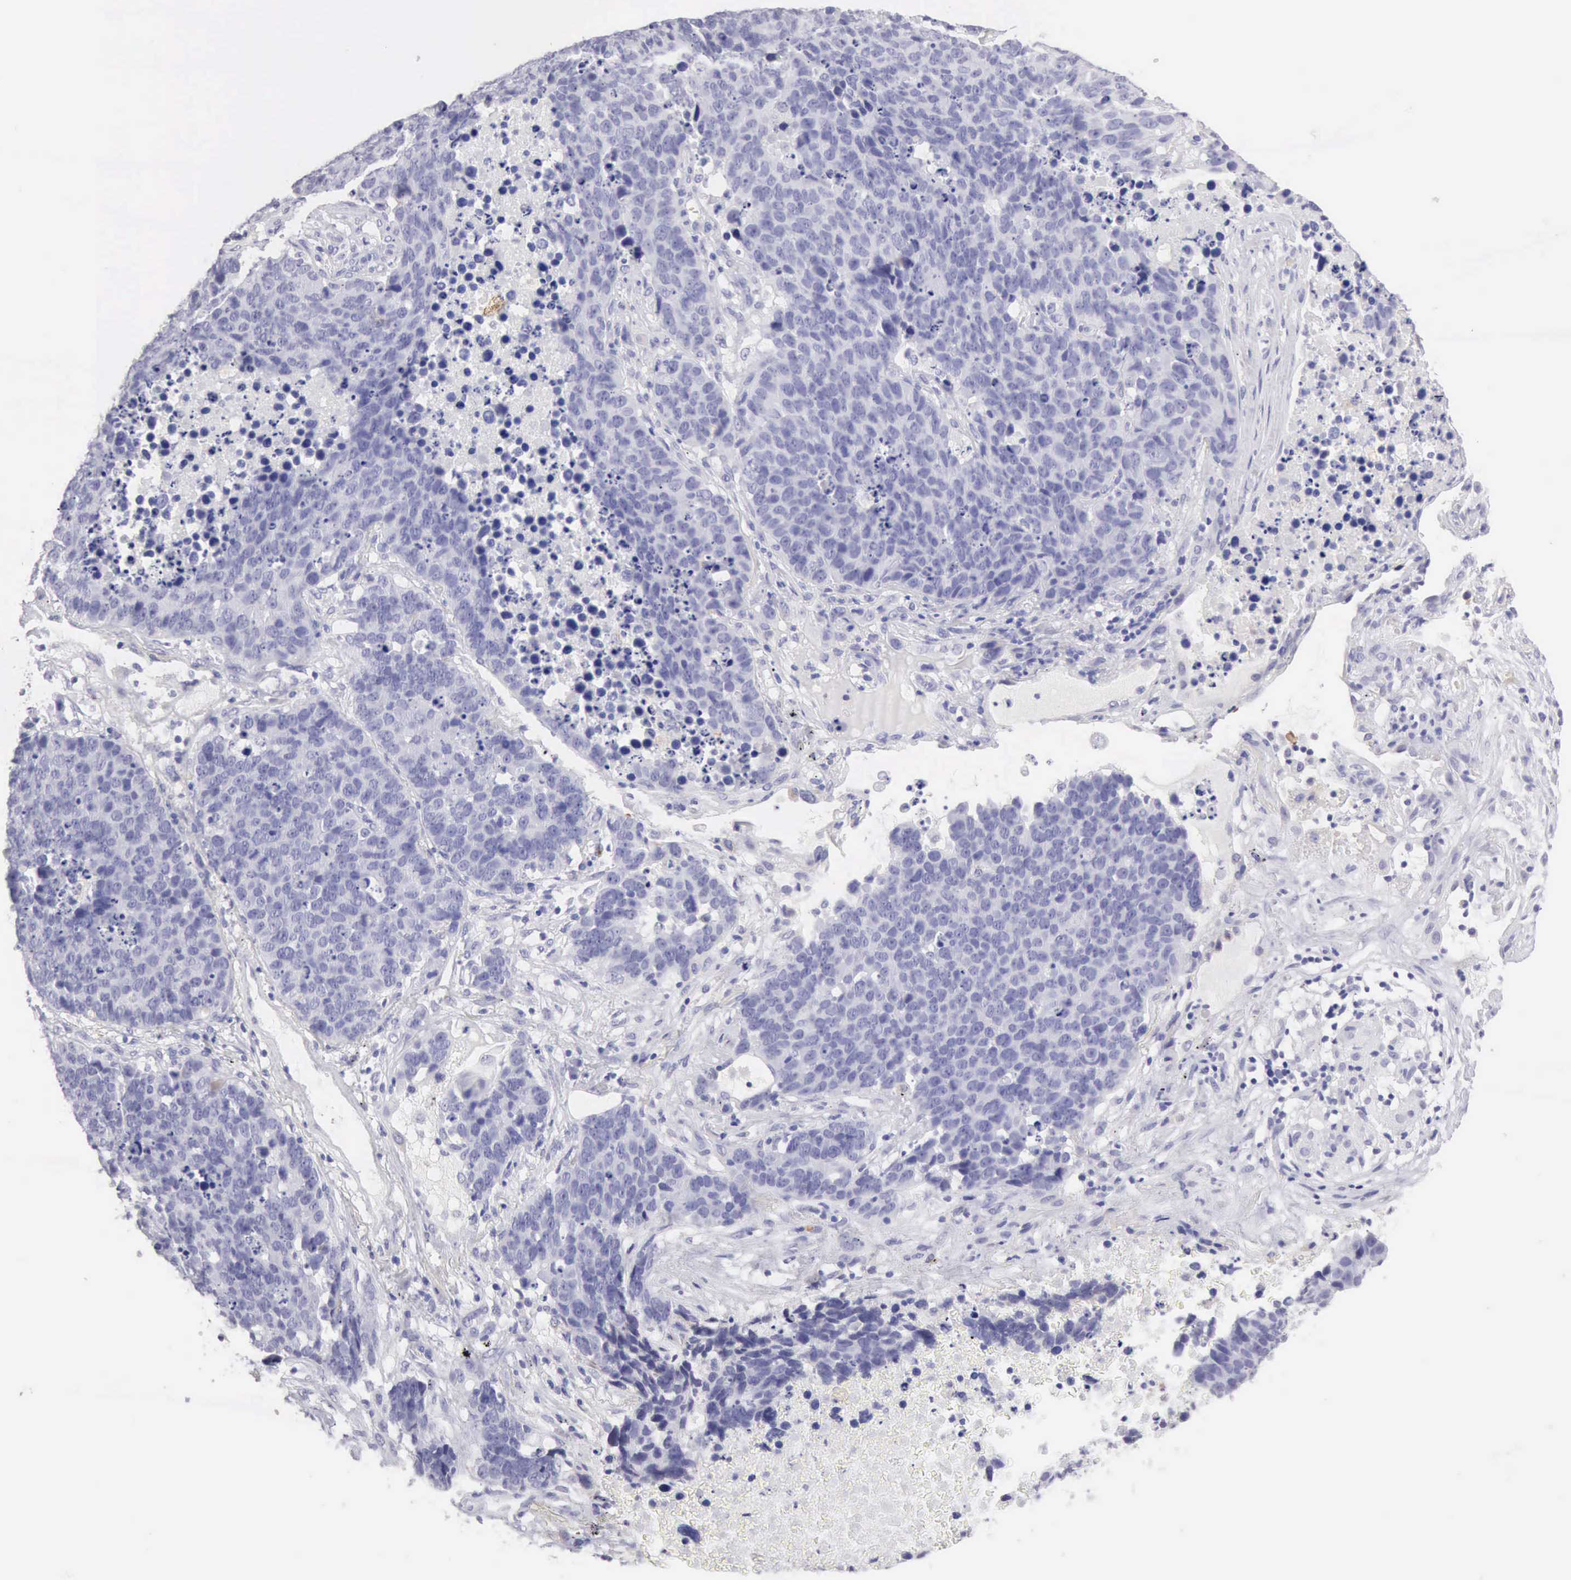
{"staining": {"intensity": "negative", "quantity": "none", "location": "none"}, "tissue": "lung cancer", "cell_type": "Tumor cells", "image_type": "cancer", "snomed": [{"axis": "morphology", "description": "Carcinoid, malignant, NOS"}, {"axis": "topography", "description": "Lung"}], "caption": "High power microscopy image of an immunohistochemistry (IHC) photomicrograph of carcinoid (malignant) (lung), revealing no significant expression in tumor cells.", "gene": "RNASE1", "patient": {"sex": "male", "age": 60}}